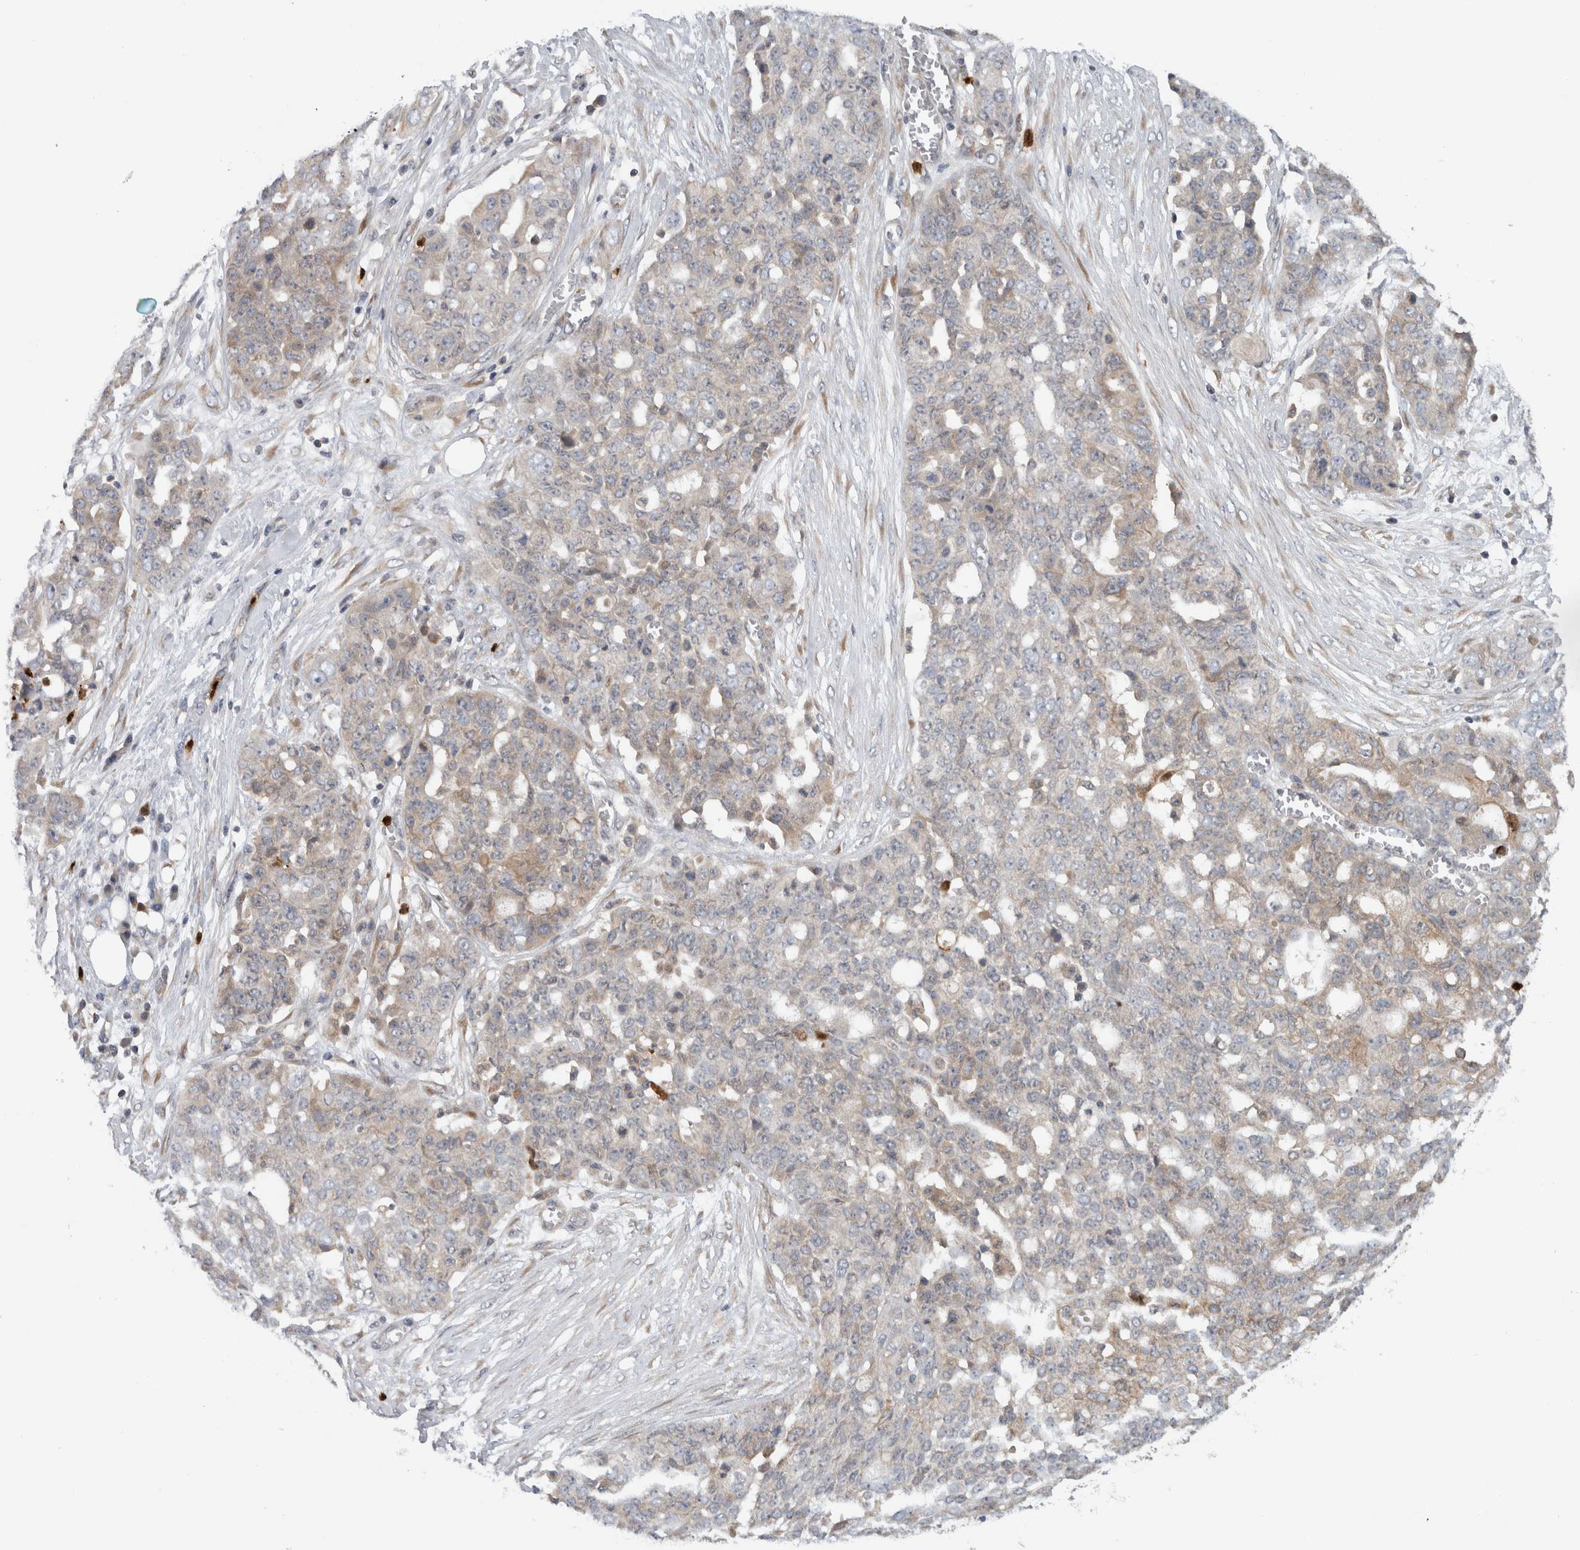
{"staining": {"intensity": "weak", "quantity": "<25%", "location": "cytoplasmic/membranous"}, "tissue": "ovarian cancer", "cell_type": "Tumor cells", "image_type": "cancer", "snomed": [{"axis": "morphology", "description": "Cystadenocarcinoma, serous, NOS"}, {"axis": "topography", "description": "Soft tissue"}, {"axis": "topography", "description": "Ovary"}], "caption": "This is an immunohistochemistry (IHC) histopathology image of ovarian cancer. There is no positivity in tumor cells.", "gene": "PDCD2", "patient": {"sex": "female", "age": 57}}